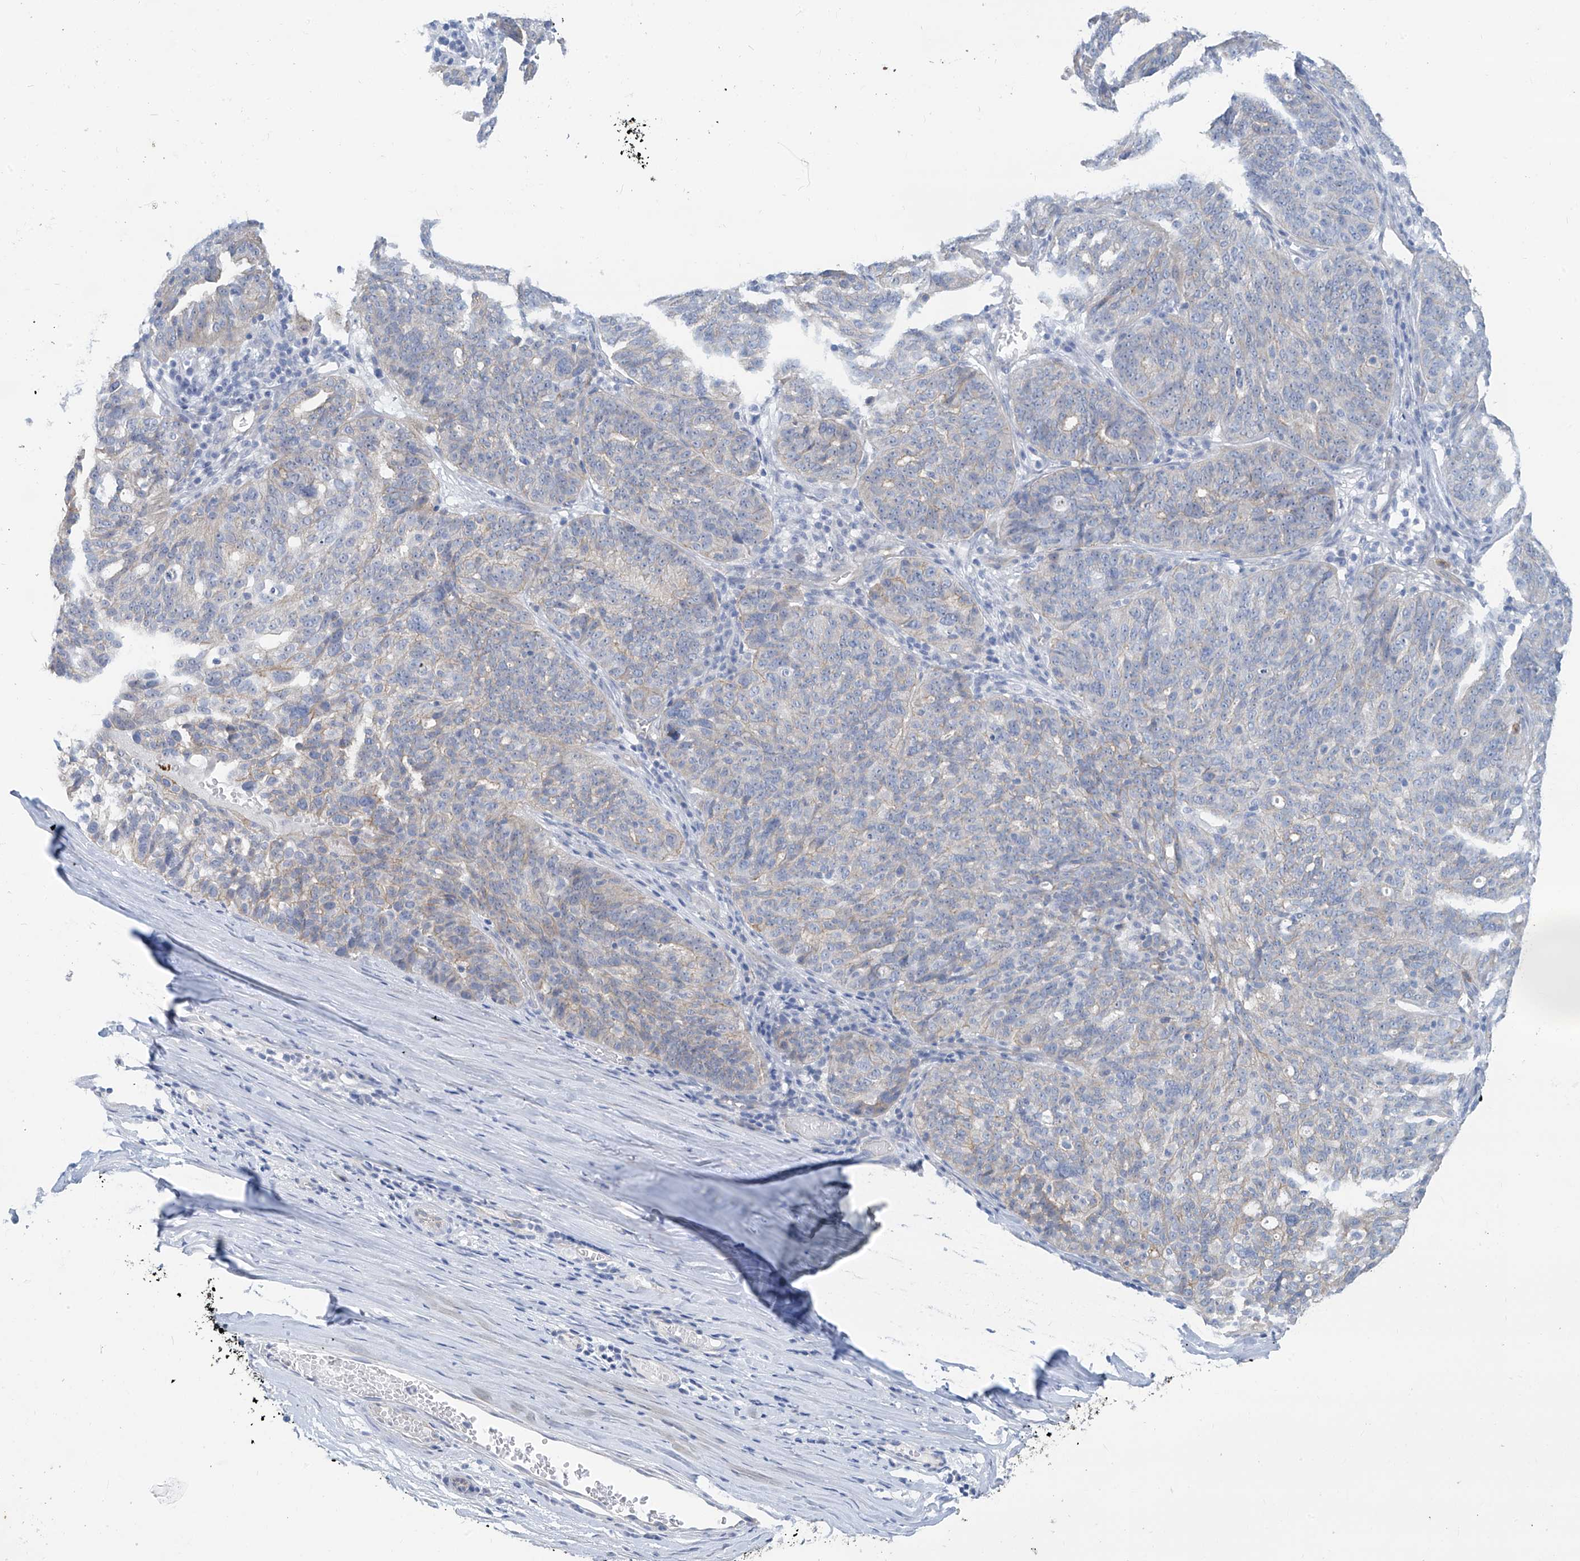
{"staining": {"intensity": "weak", "quantity": "<25%", "location": "cytoplasmic/membranous"}, "tissue": "ovarian cancer", "cell_type": "Tumor cells", "image_type": "cancer", "snomed": [{"axis": "morphology", "description": "Cystadenocarcinoma, serous, NOS"}, {"axis": "topography", "description": "Ovary"}], "caption": "Image shows no protein staining in tumor cells of ovarian cancer tissue. Brightfield microscopy of immunohistochemistry stained with DAB (brown) and hematoxylin (blue), captured at high magnification.", "gene": "PIK3C2B", "patient": {"sex": "female", "age": 59}}